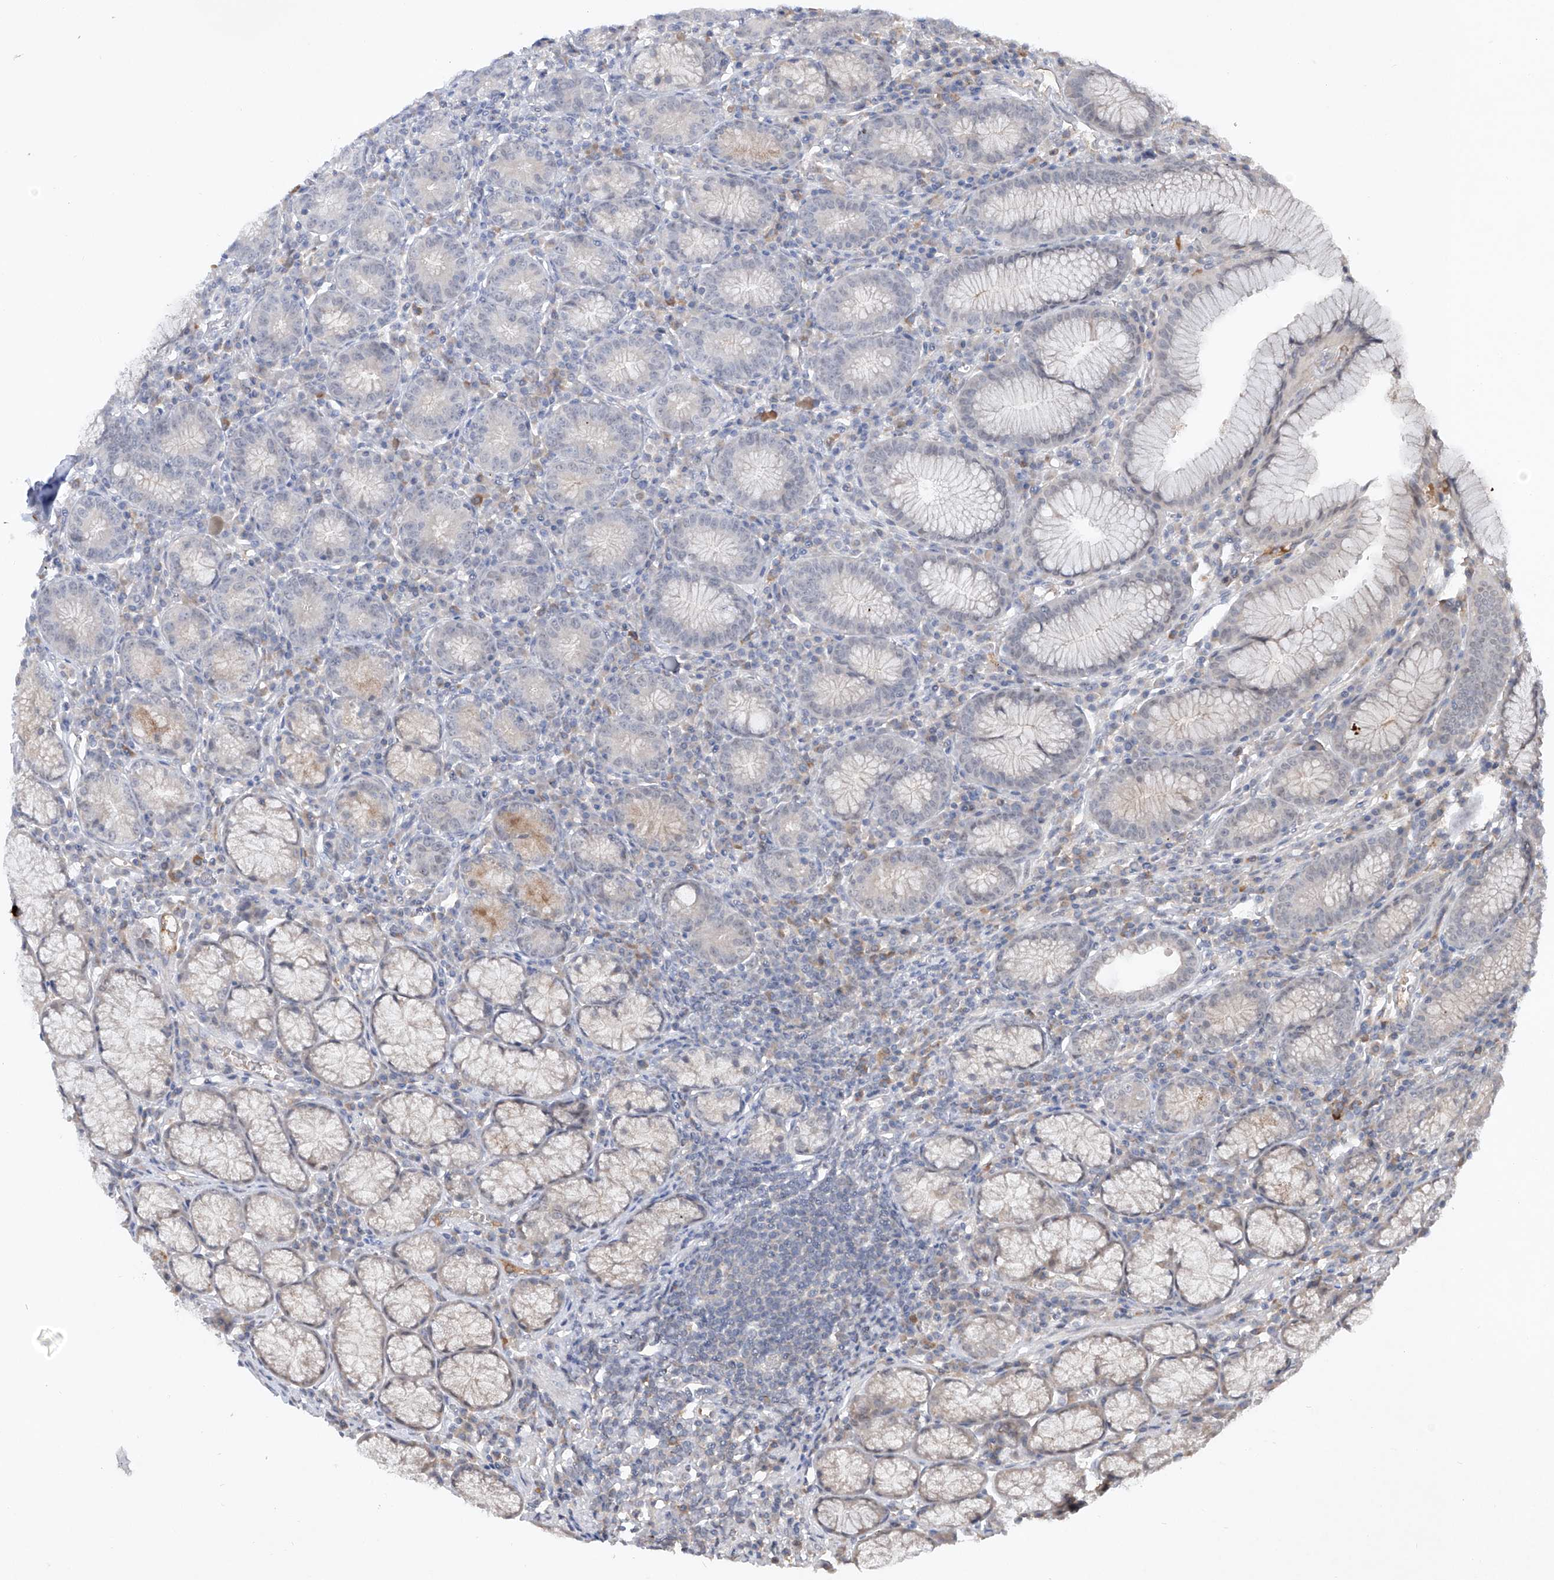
{"staining": {"intensity": "weak", "quantity": "<25%", "location": "cytoplasmic/membranous"}, "tissue": "stomach", "cell_type": "Glandular cells", "image_type": "normal", "snomed": [{"axis": "morphology", "description": "Normal tissue, NOS"}, {"axis": "topography", "description": "Stomach"}], "caption": "IHC image of normal stomach stained for a protein (brown), which demonstrates no positivity in glandular cells. (Stains: DAB immunohistochemistry with hematoxylin counter stain, Microscopy: brightfield microscopy at high magnification).", "gene": "FAM135A", "patient": {"sex": "male", "age": 55}}